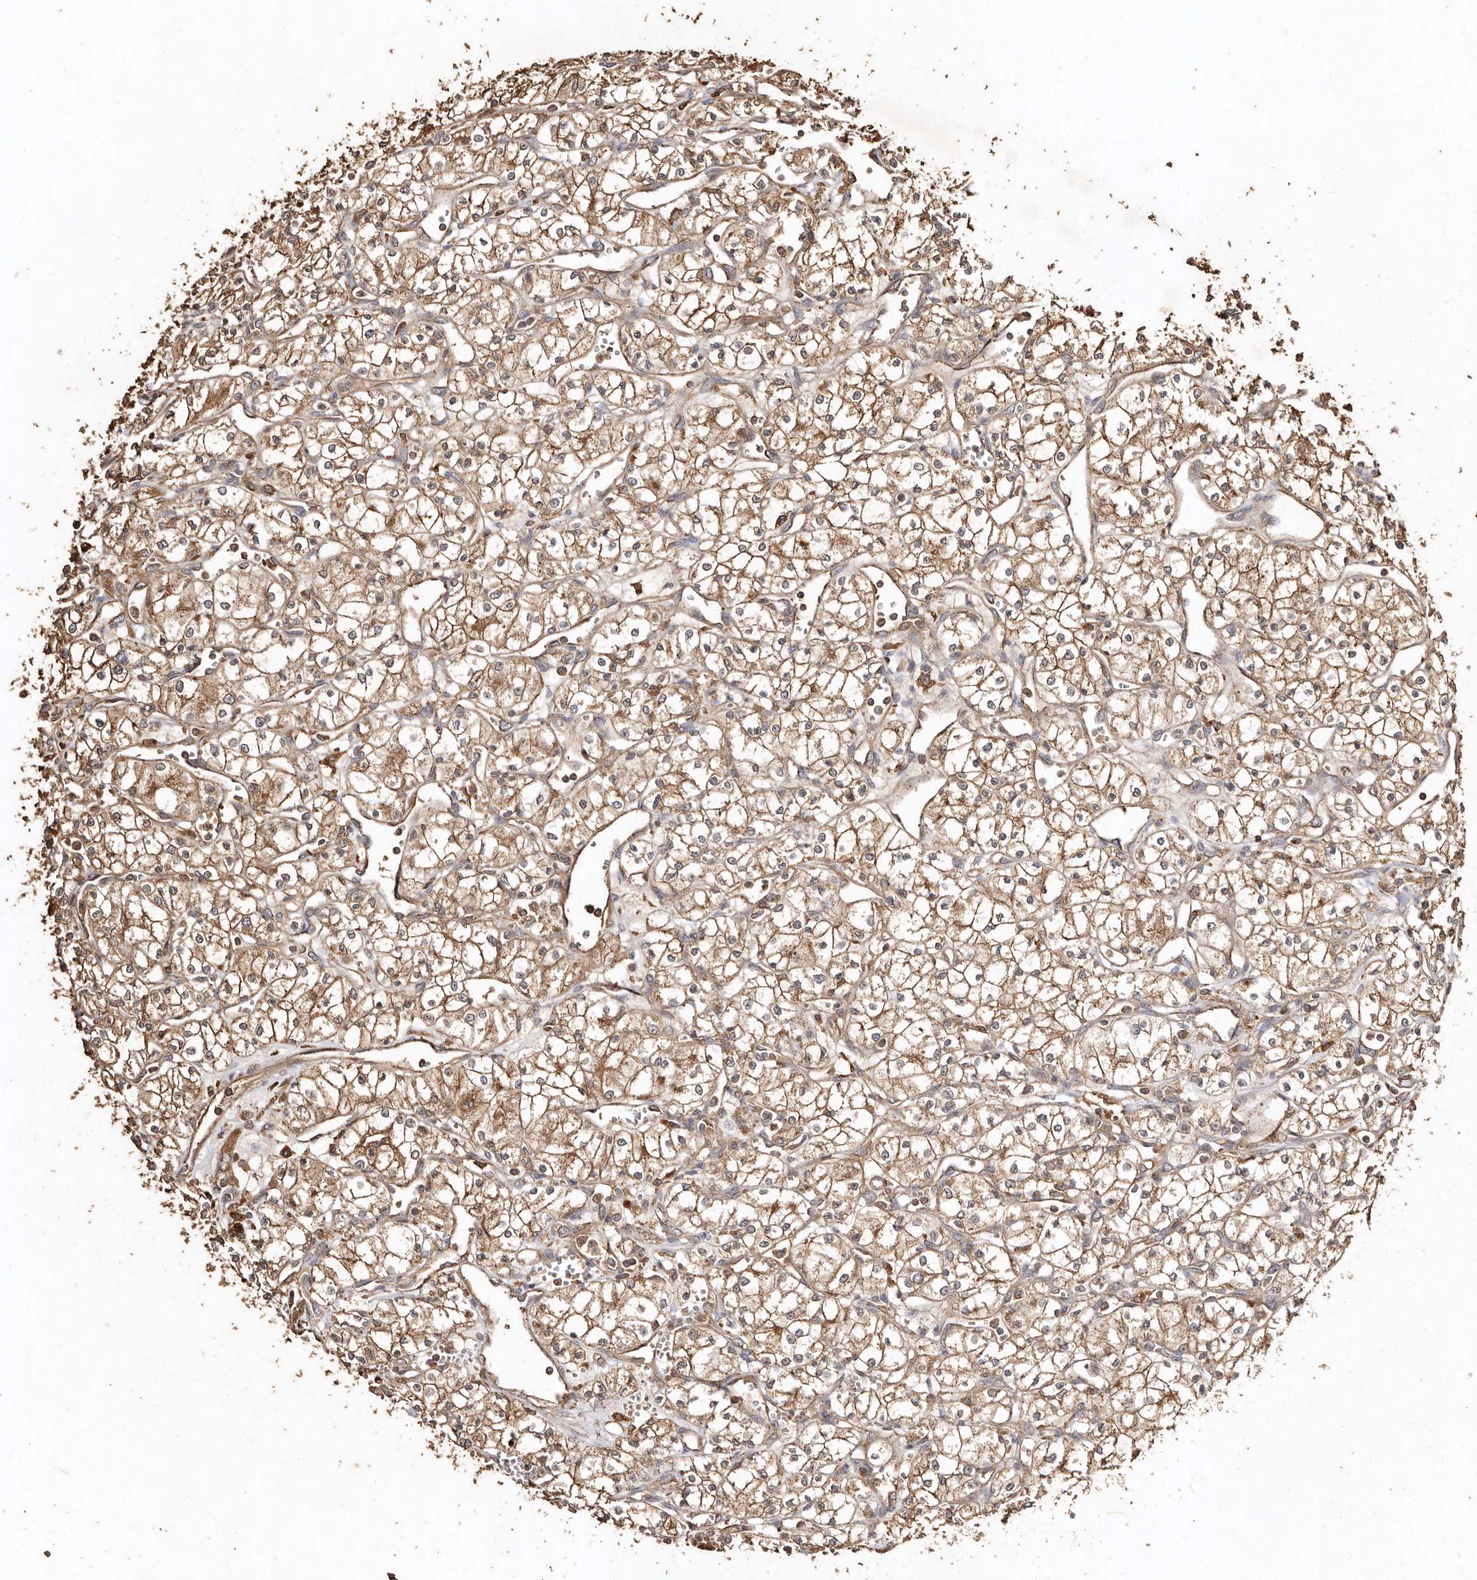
{"staining": {"intensity": "moderate", "quantity": ">75%", "location": "cytoplasmic/membranous"}, "tissue": "renal cancer", "cell_type": "Tumor cells", "image_type": "cancer", "snomed": [{"axis": "morphology", "description": "Adenocarcinoma, NOS"}, {"axis": "topography", "description": "Kidney"}], "caption": "Adenocarcinoma (renal) tissue demonstrates moderate cytoplasmic/membranous expression in about >75% of tumor cells The protein of interest is shown in brown color, while the nuclei are stained blue.", "gene": "FARS2", "patient": {"sex": "male", "age": 59}}